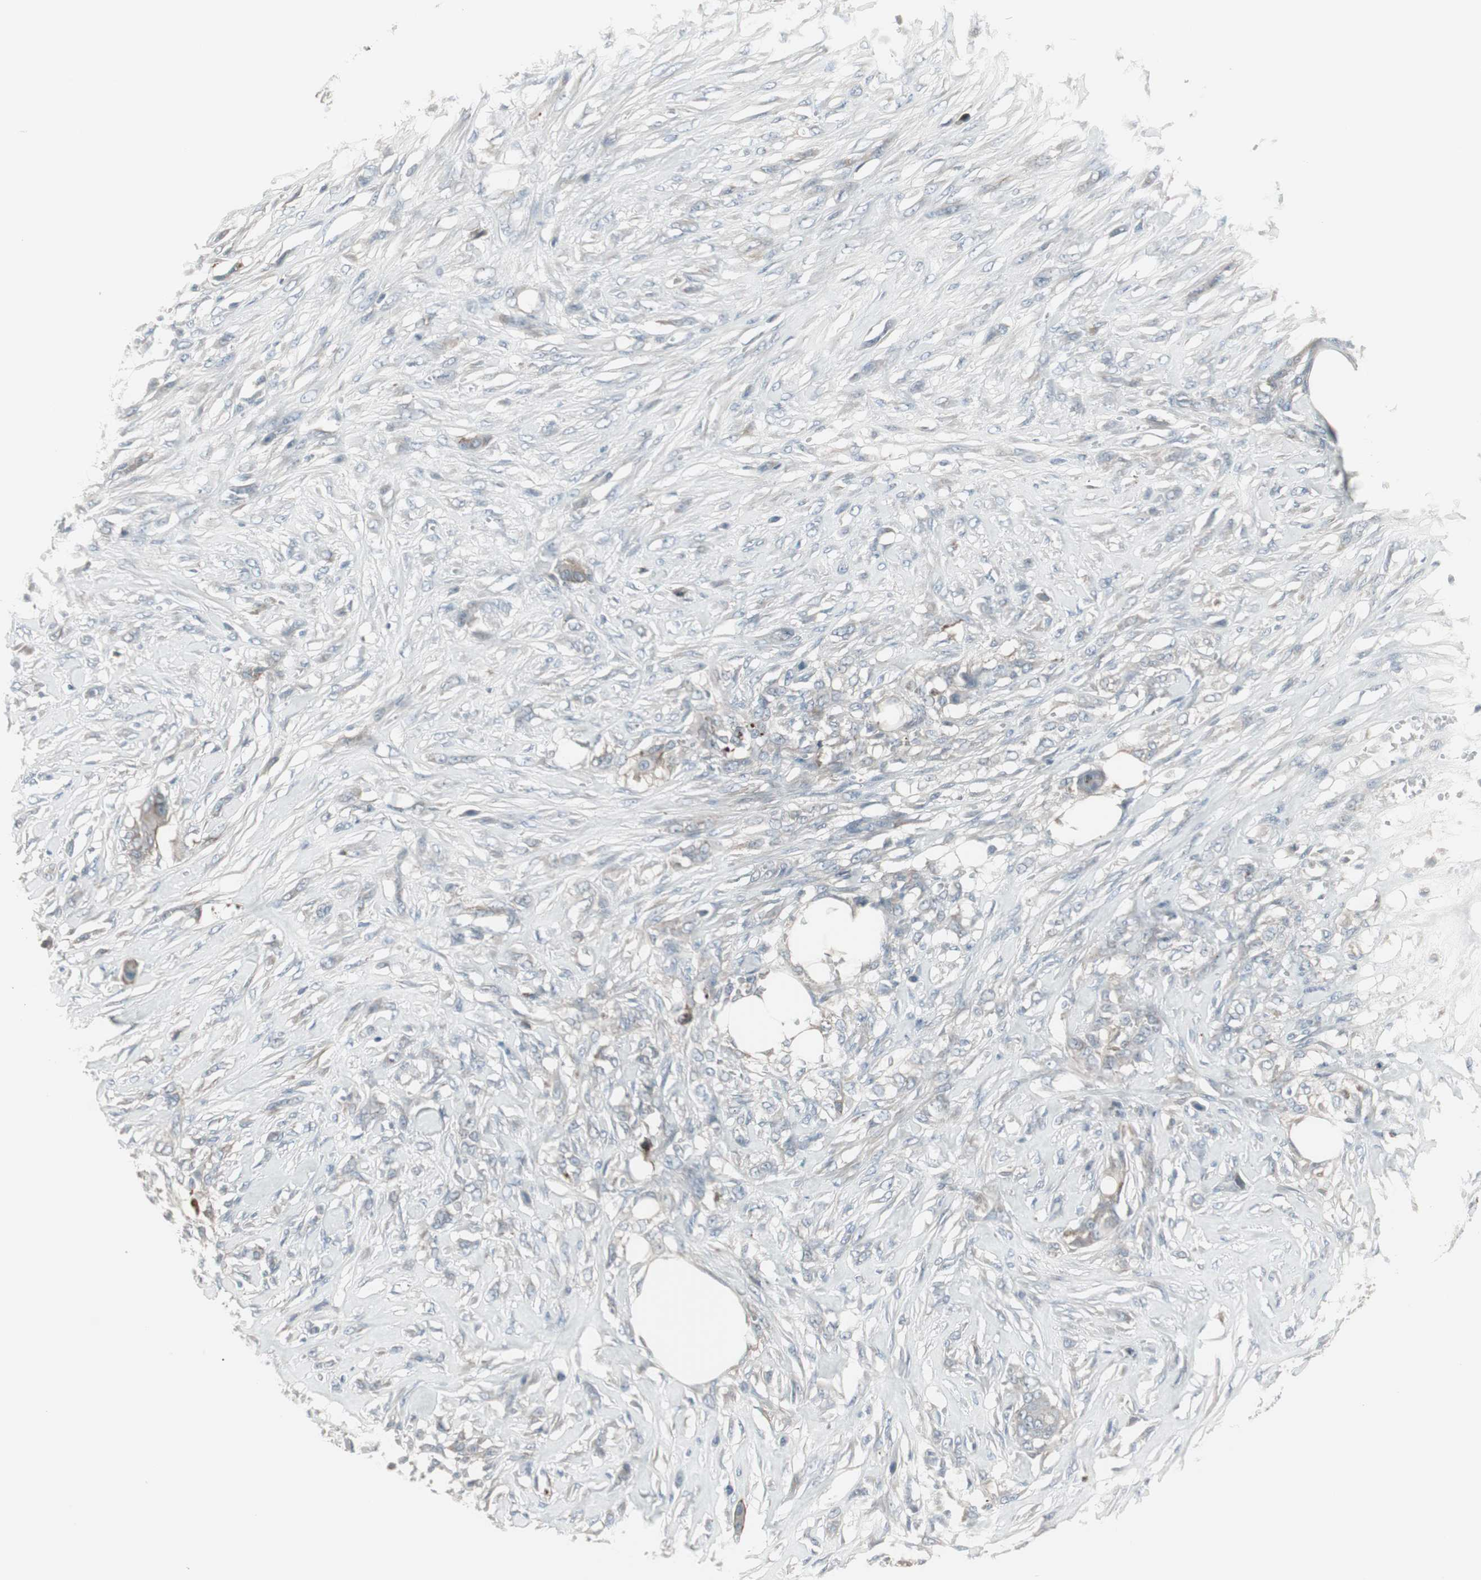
{"staining": {"intensity": "weak", "quantity": "<25%", "location": "cytoplasmic/membranous"}, "tissue": "skin cancer", "cell_type": "Tumor cells", "image_type": "cancer", "snomed": [{"axis": "morphology", "description": "Squamous cell carcinoma, NOS"}, {"axis": "topography", "description": "Skin"}], "caption": "There is no significant staining in tumor cells of skin cancer.", "gene": "ZSCAN32", "patient": {"sex": "female", "age": 59}}